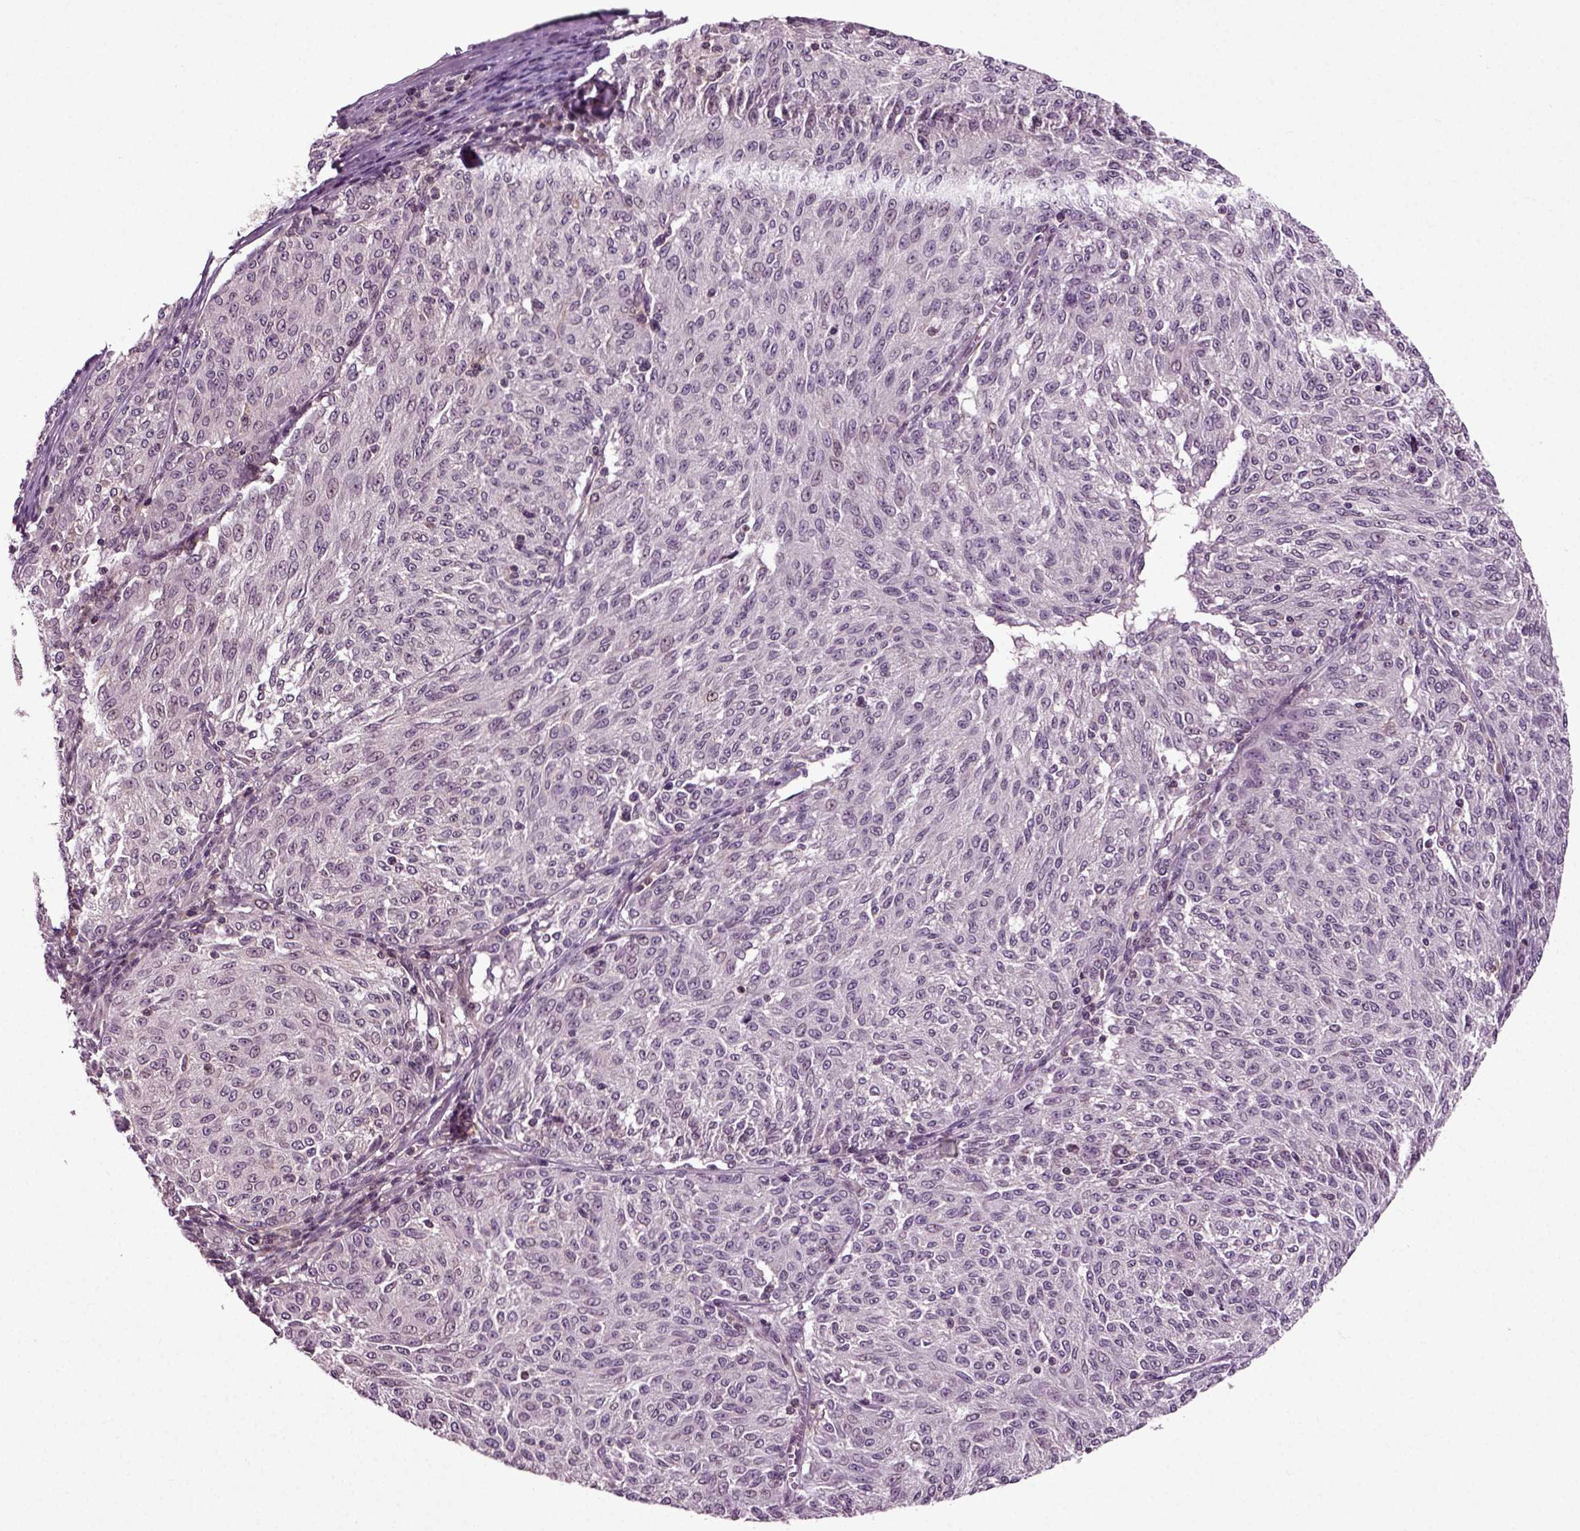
{"staining": {"intensity": "negative", "quantity": "none", "location": "none"}, "tissue": "melanoma", "cell_type": "Tumor cells", "image_type": "cancer", "snomed": [{"axis": "morphology", "description": "Malignant melanoma, NOS"}, {"axis": "topography", "description": "Skin"}], "caption": "A photomicrograph of human malignant melanoma is negative for staining in tumor cells. The staining was performed using DAB (3,3'-diaminobenzidine) to visualize the protein expression in brown, while the nuclei were stained in blue with hematoxylin (Magnification: 20x).", "gene": "KNSTRN", "patient": {"sex": "female", "age": 72}}